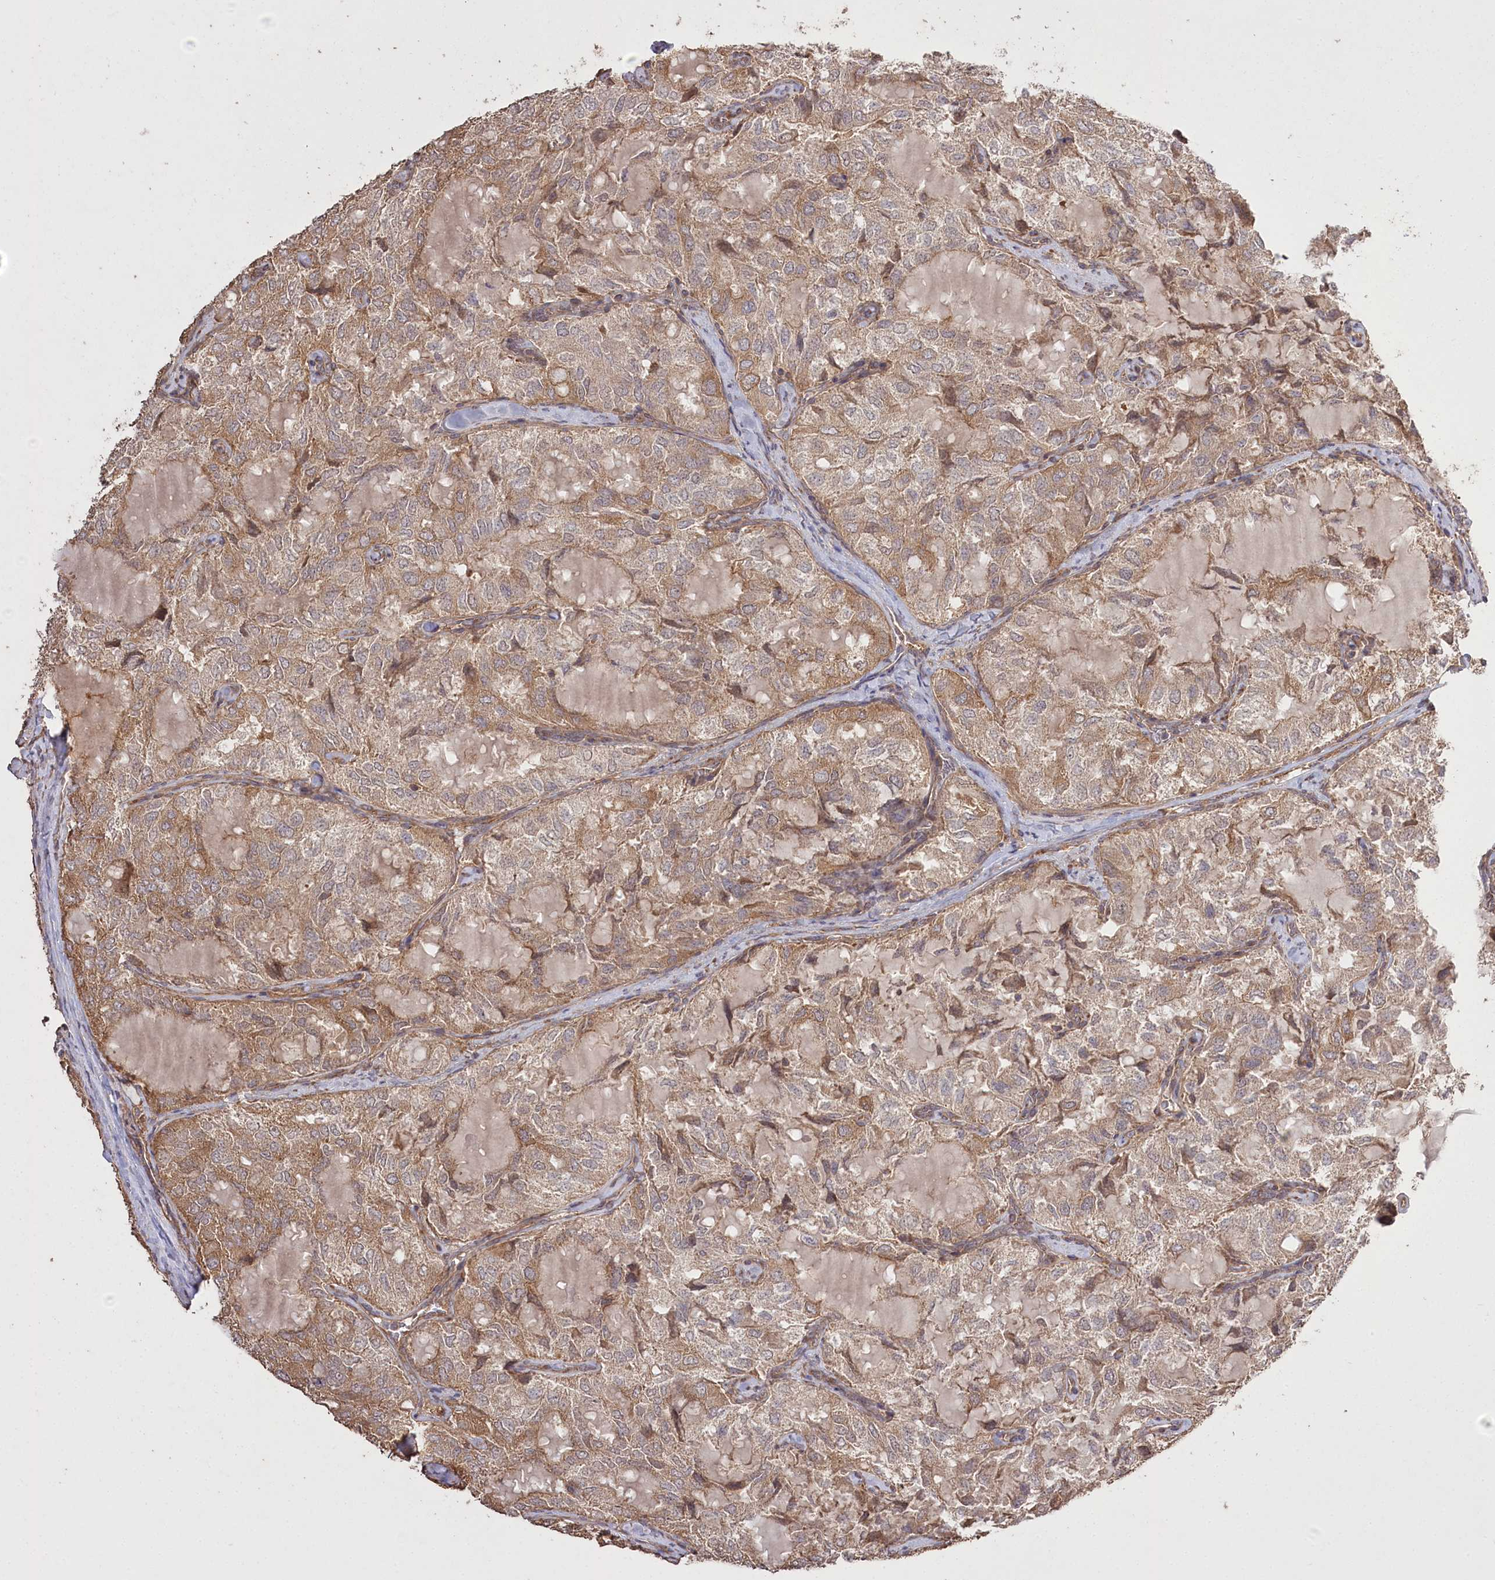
{"staining": {"intensity": "moderate", "quantity": ">75%", "location": "cytoplasmic/membranous"}, "tissue": "thyroid cancer", "cell_type": "Tumor cells", "image_type": "cancer", "snomed": [{"axis": "morphology", "description": "Follicular adenoma carcinoma, NOS"}, {"axis": "topography", "description": "Thyroid gland"}], "caption": "IHC image of neoplastic tissue: thyroid follicular adenoma carcinoma stained using immunohistochemistry demonstrates medium levels of moderate protein expression localized specifically in the cytoplasmic/membranous of tumor cells, appearing as a cytoplasmic/membranous brown color.", "gene": "PRSS53", "patient": {"sex": "male", "age": 75}}